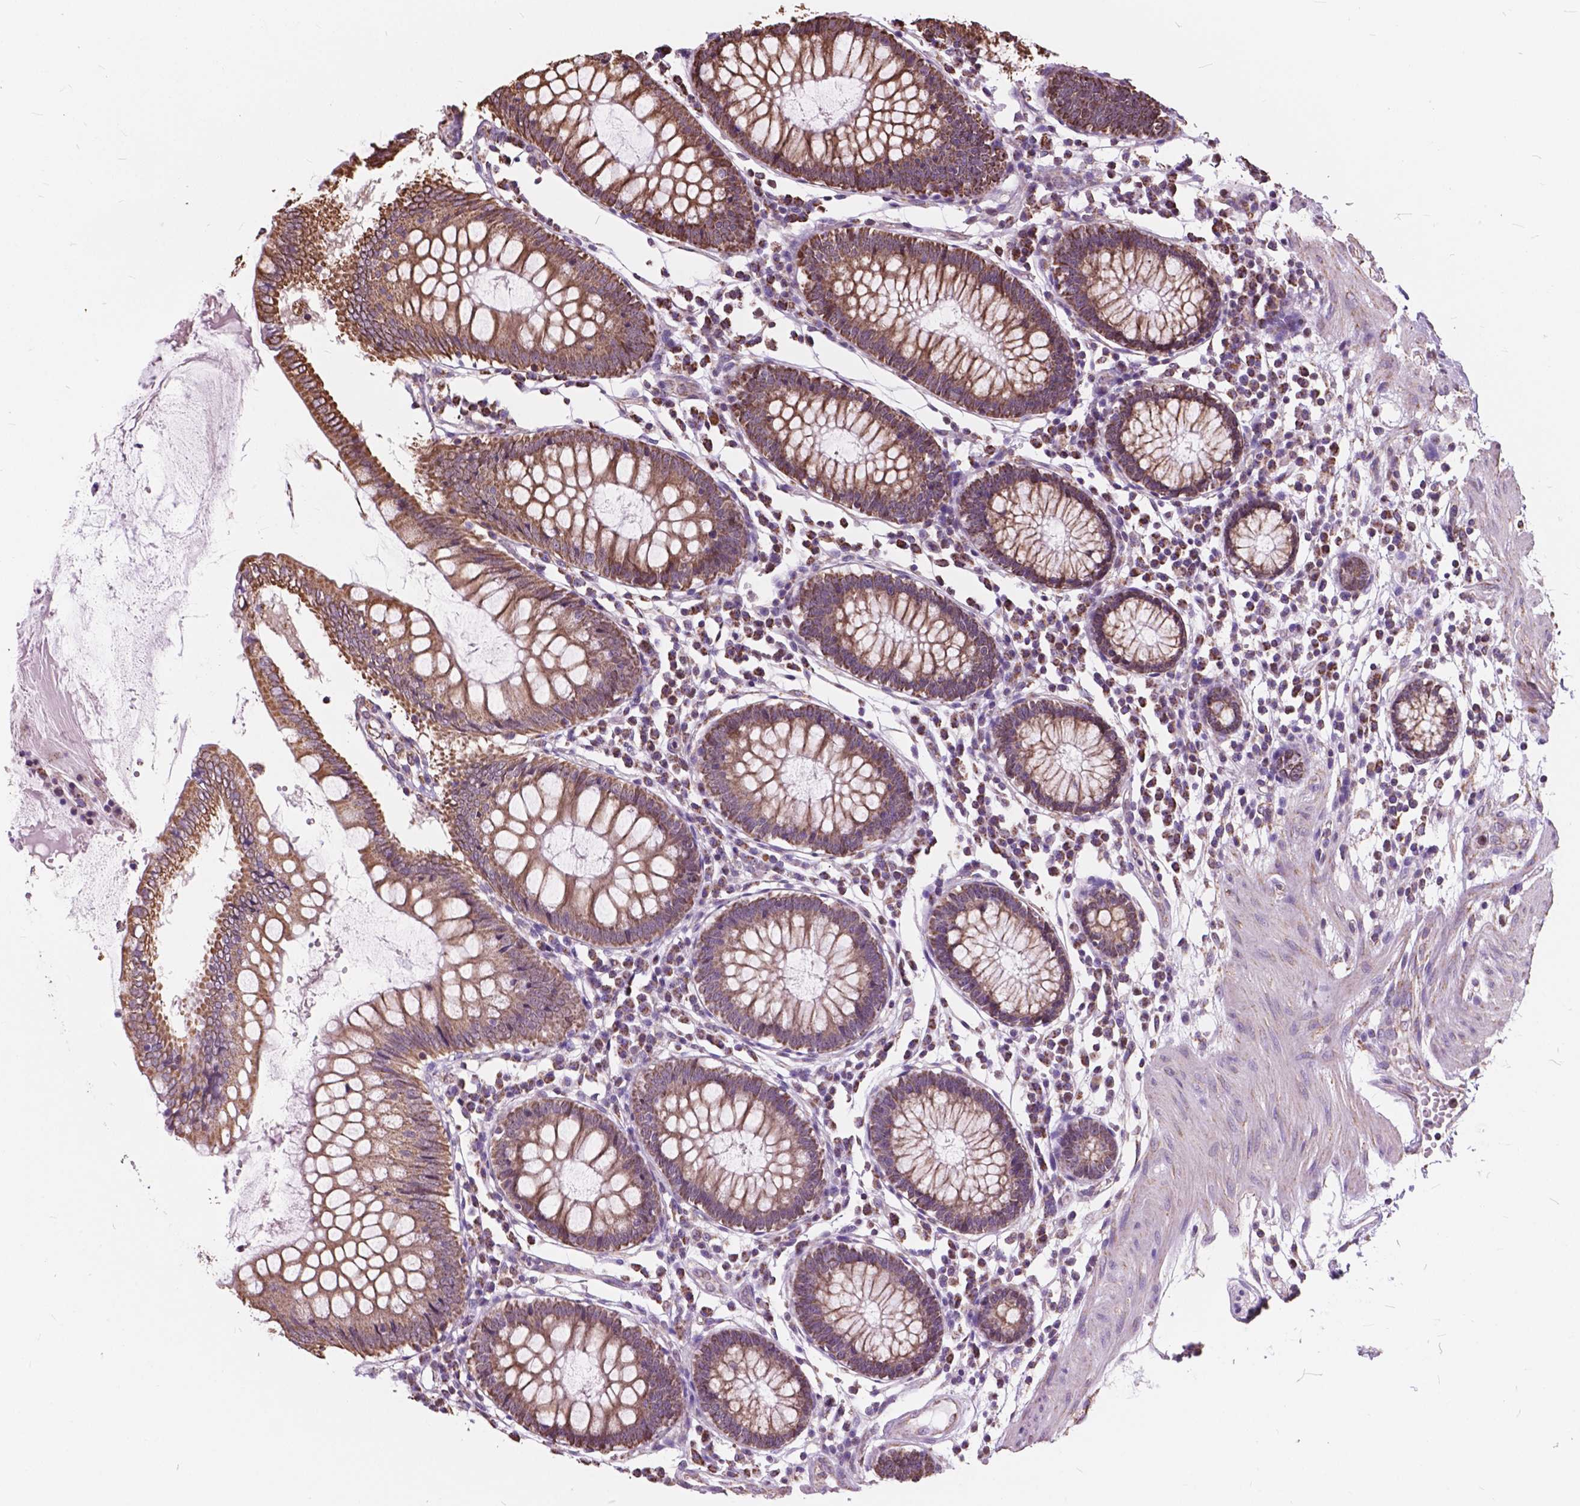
{"staining": {"intensity": "negative", "quantity": "none", "location": "none"}, "tissue": "colon", "cell_type": "Endothelial cells", "image_type": "normal", "snomed": [{"axis": "morphology", "description": "Normal tissue, NOS"}, {"axis": "morphology", "description": "Adenocarcinoma, NOS"}, {"axis": "topography", "description": "Colon"}], "caption": "Immunohistochemistry photomicrograph of normal colon stained for a protein (brown), which reveals no staining in endothelial cells. Nuclei are stained in blue.", "gene": "SCOC", "patient": {"sex": "male", "age": 83}}